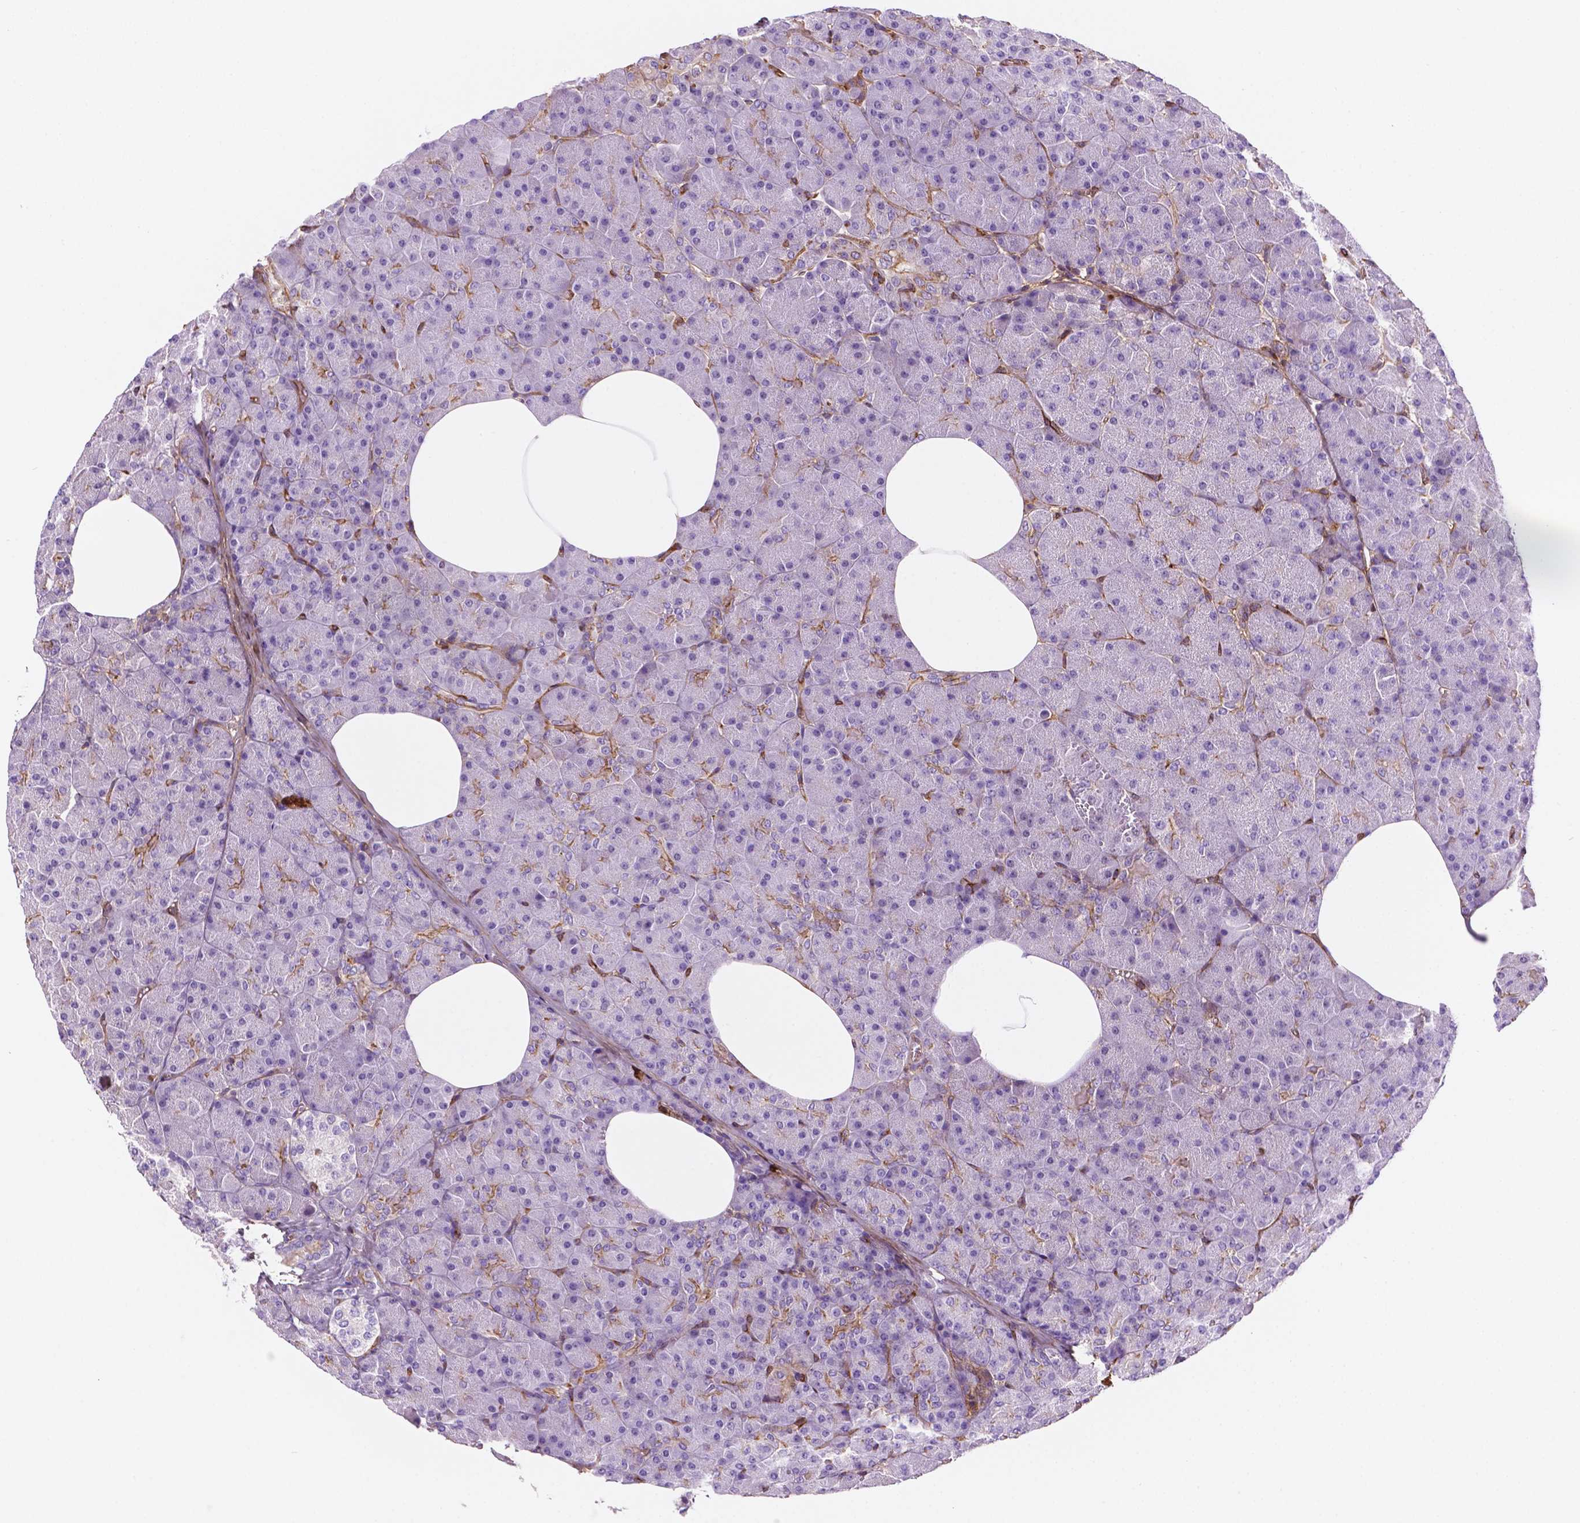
{"staining": {"intensity": "negative", "quantity": "none", "location": "none"}, "tissue": "pancreas", "cell_type": "Exocrine glandular cells", "image_type": "normal", "snomed": [{"axis": "morphology", "description": "Normal tissue, NOS"}, {"axis": "topography", "description": "Pancreas"}], "caption": "Exocrine glandular cells show no significant staining in unremarkable pancreas. (Immunohistochemistry, brightfield microscopy, high magnification).", "gene": "DCN", "patient": {"sex": "female", "age": 45}}